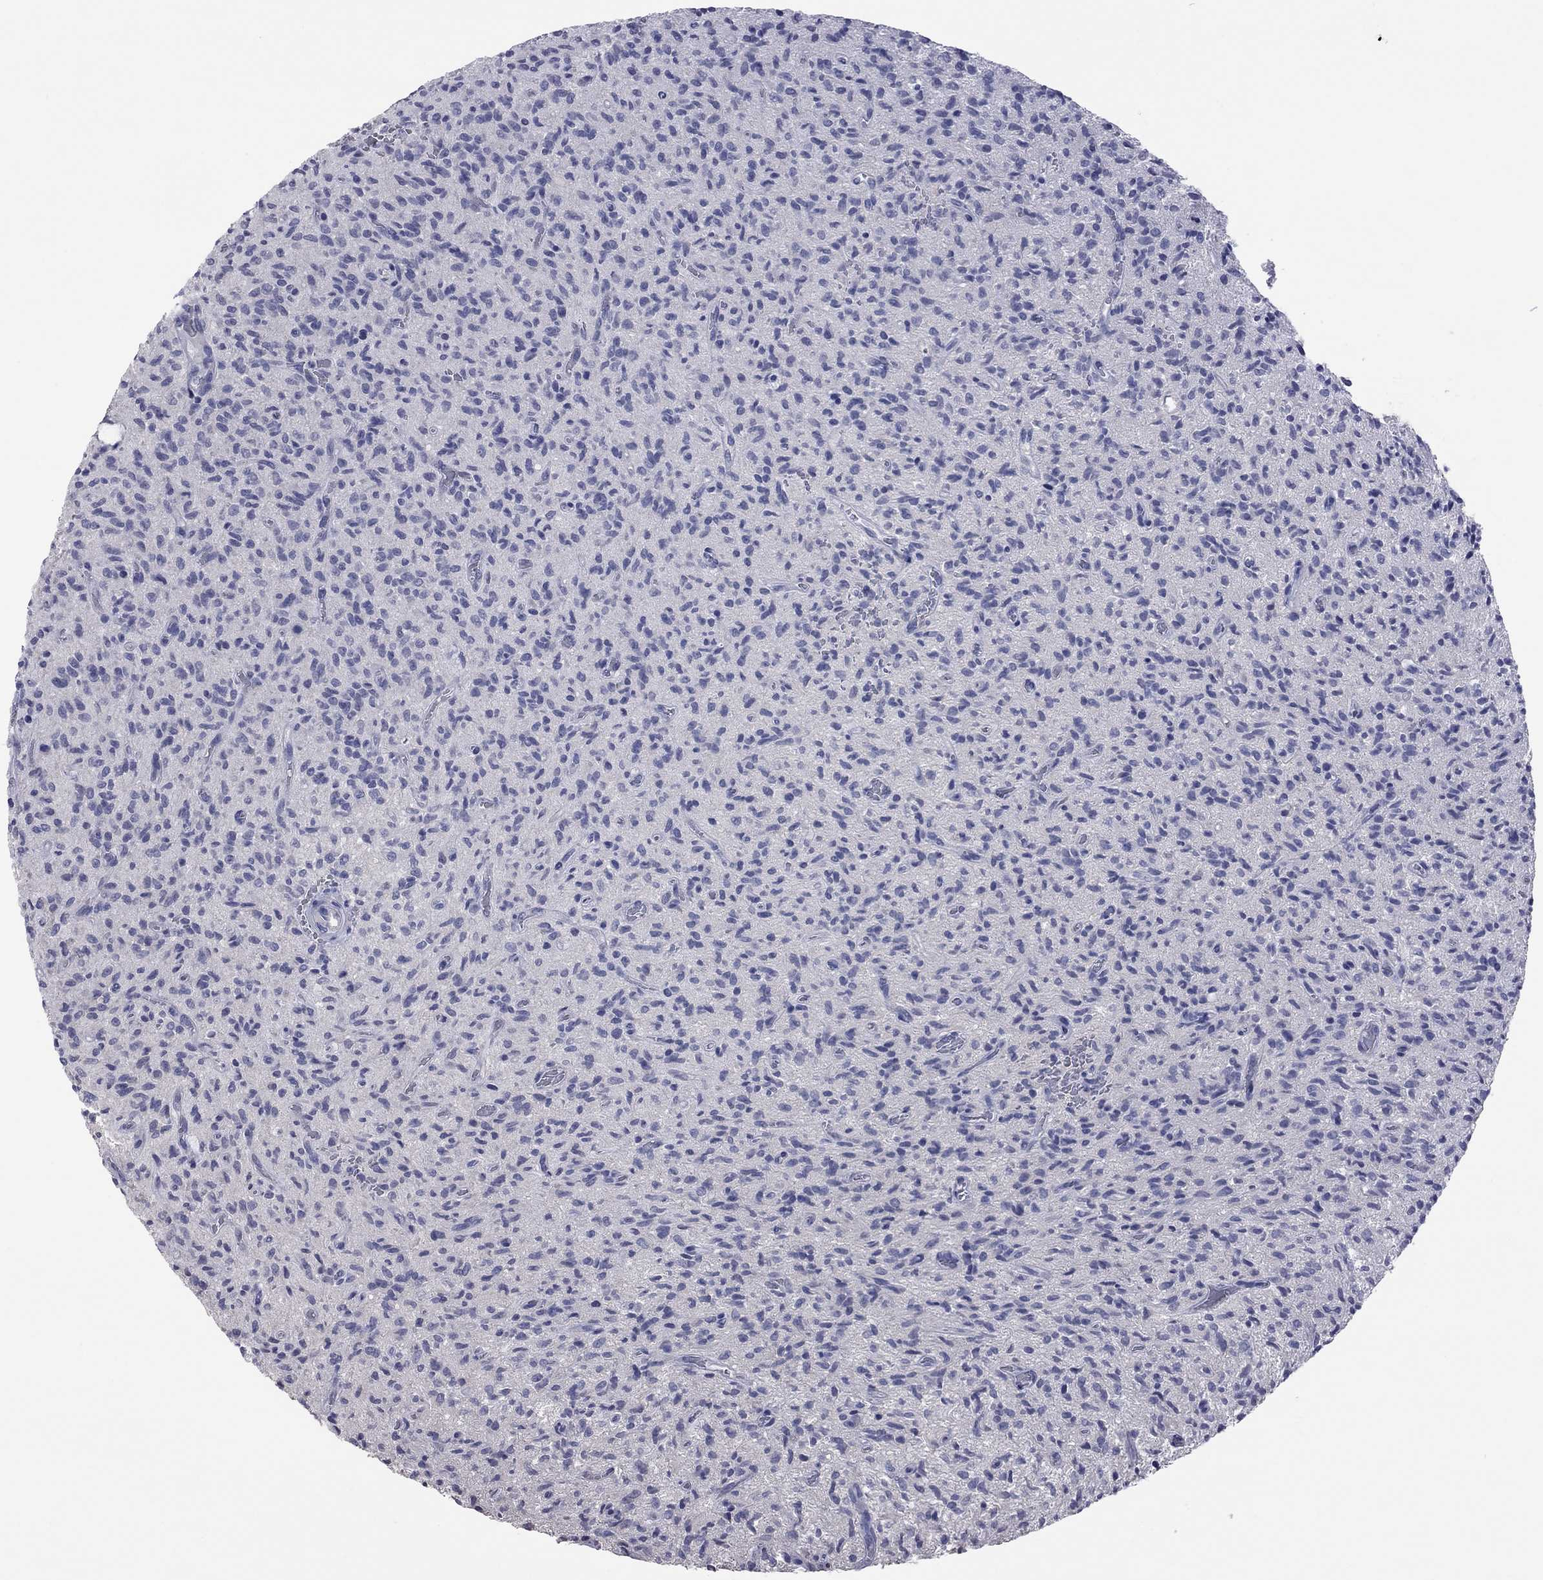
{"staining": {"intensity": "negative", "quantity": "none", "location": "none"}, "tissue": "glioma", "cell_type": "Tumor cells", "image_type": "cancer", "snomed": [{"axis": "morphology", "description": "Glioma, malignant, High grade"}, {"axis": "topography", "description": "Brain"}], "caption": "The immunohistochemistry histopathology image has no significant expression in tumor cells of malignant glioma (high-grade) tissue.", "gene": "HYLS1", "patient": {"sex": "male", "age": 64}}